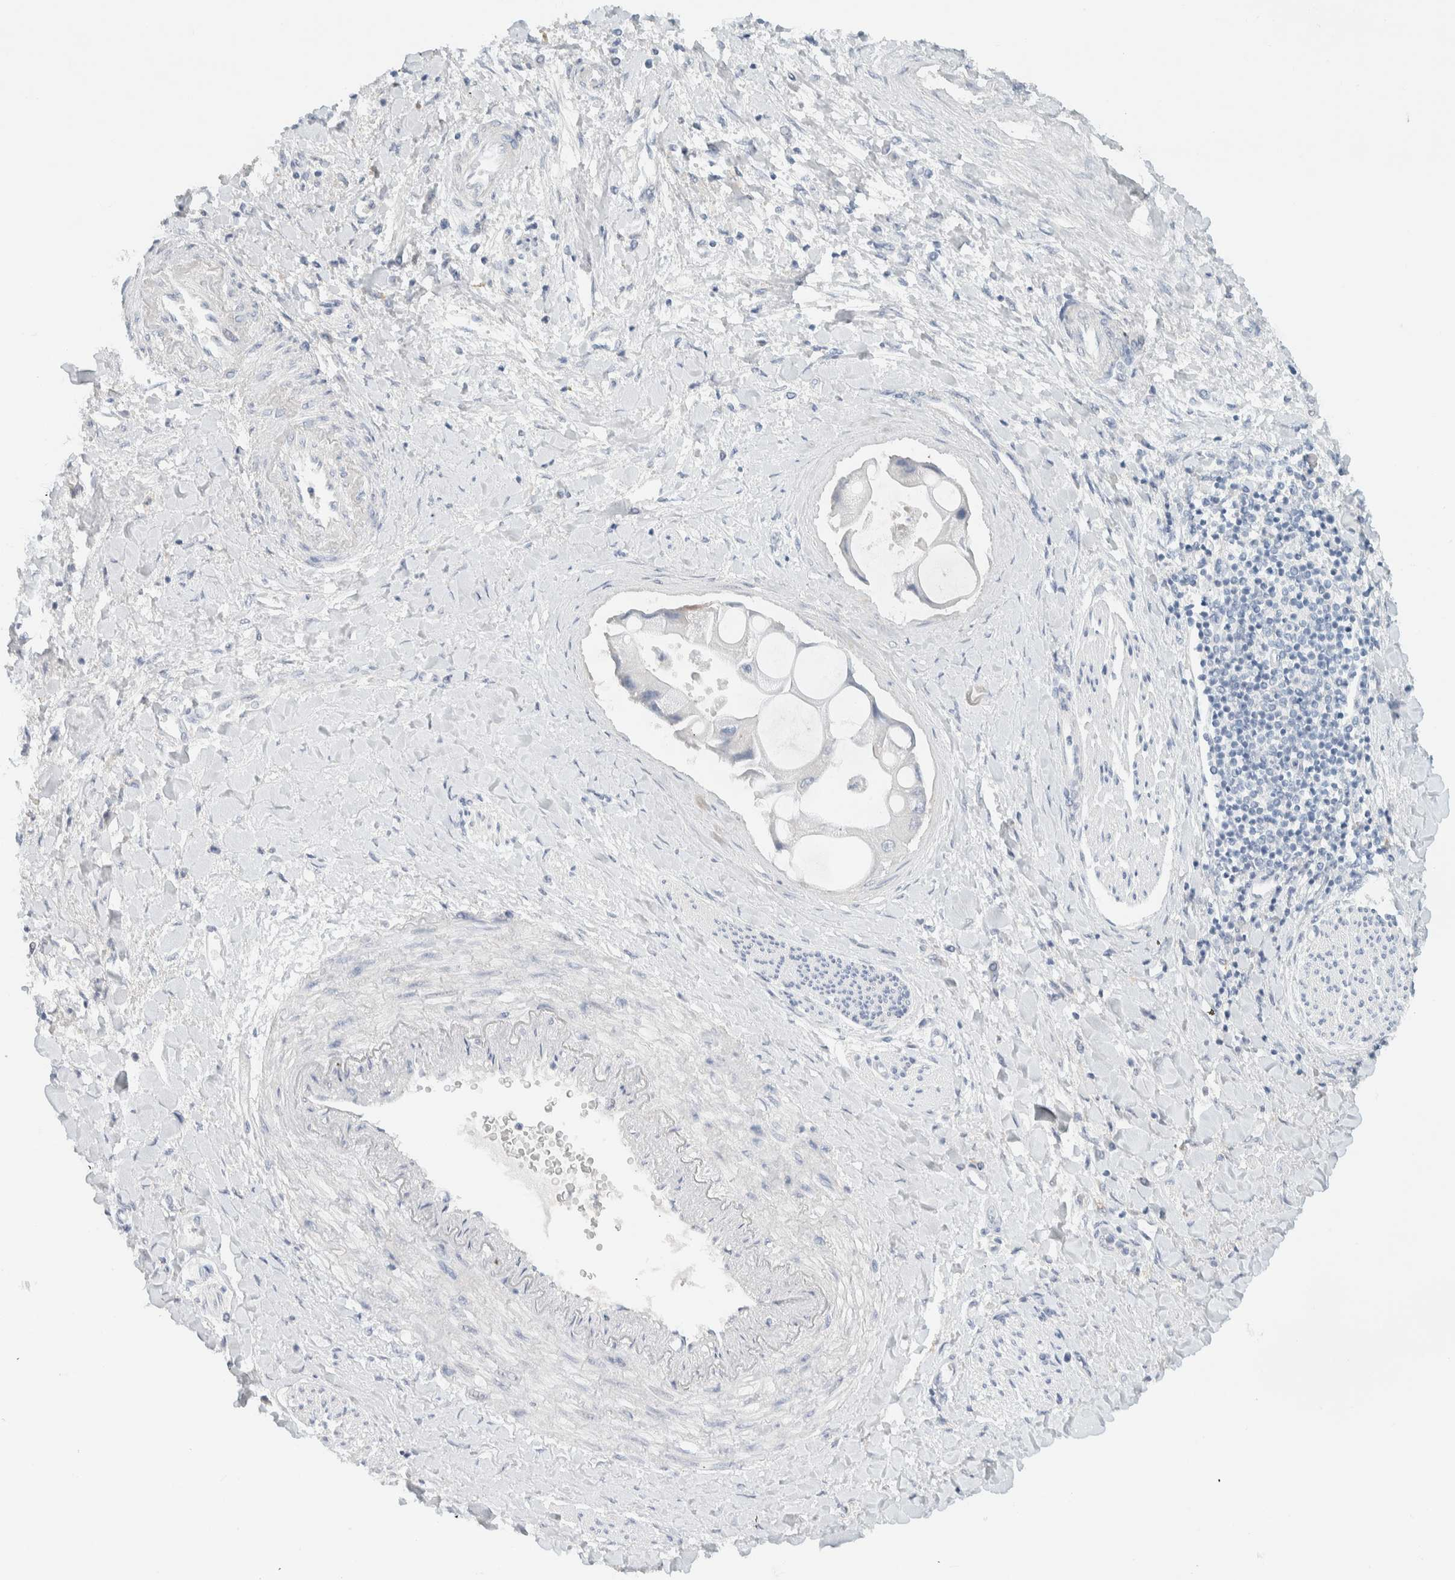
{"staining": {"intensity": "negative", "quantity": "none", "location": "none"}, "tissue": "liver cancer", "cell_type": "Tumor cells", "image_type": "cancer", "snomed": [{"axis": "morphology", "description": "Cholangiocarcinoma"}, {"axis": "topography", "description": "Liver"}], "caption": "DAB (3,3'-diaminobenzidine) immunohistochemical staining of liver cancer displays no significant positivity in tumor cells.", "gene": "ALOX12B", "patient": {"sex": "male", "age": 50}}